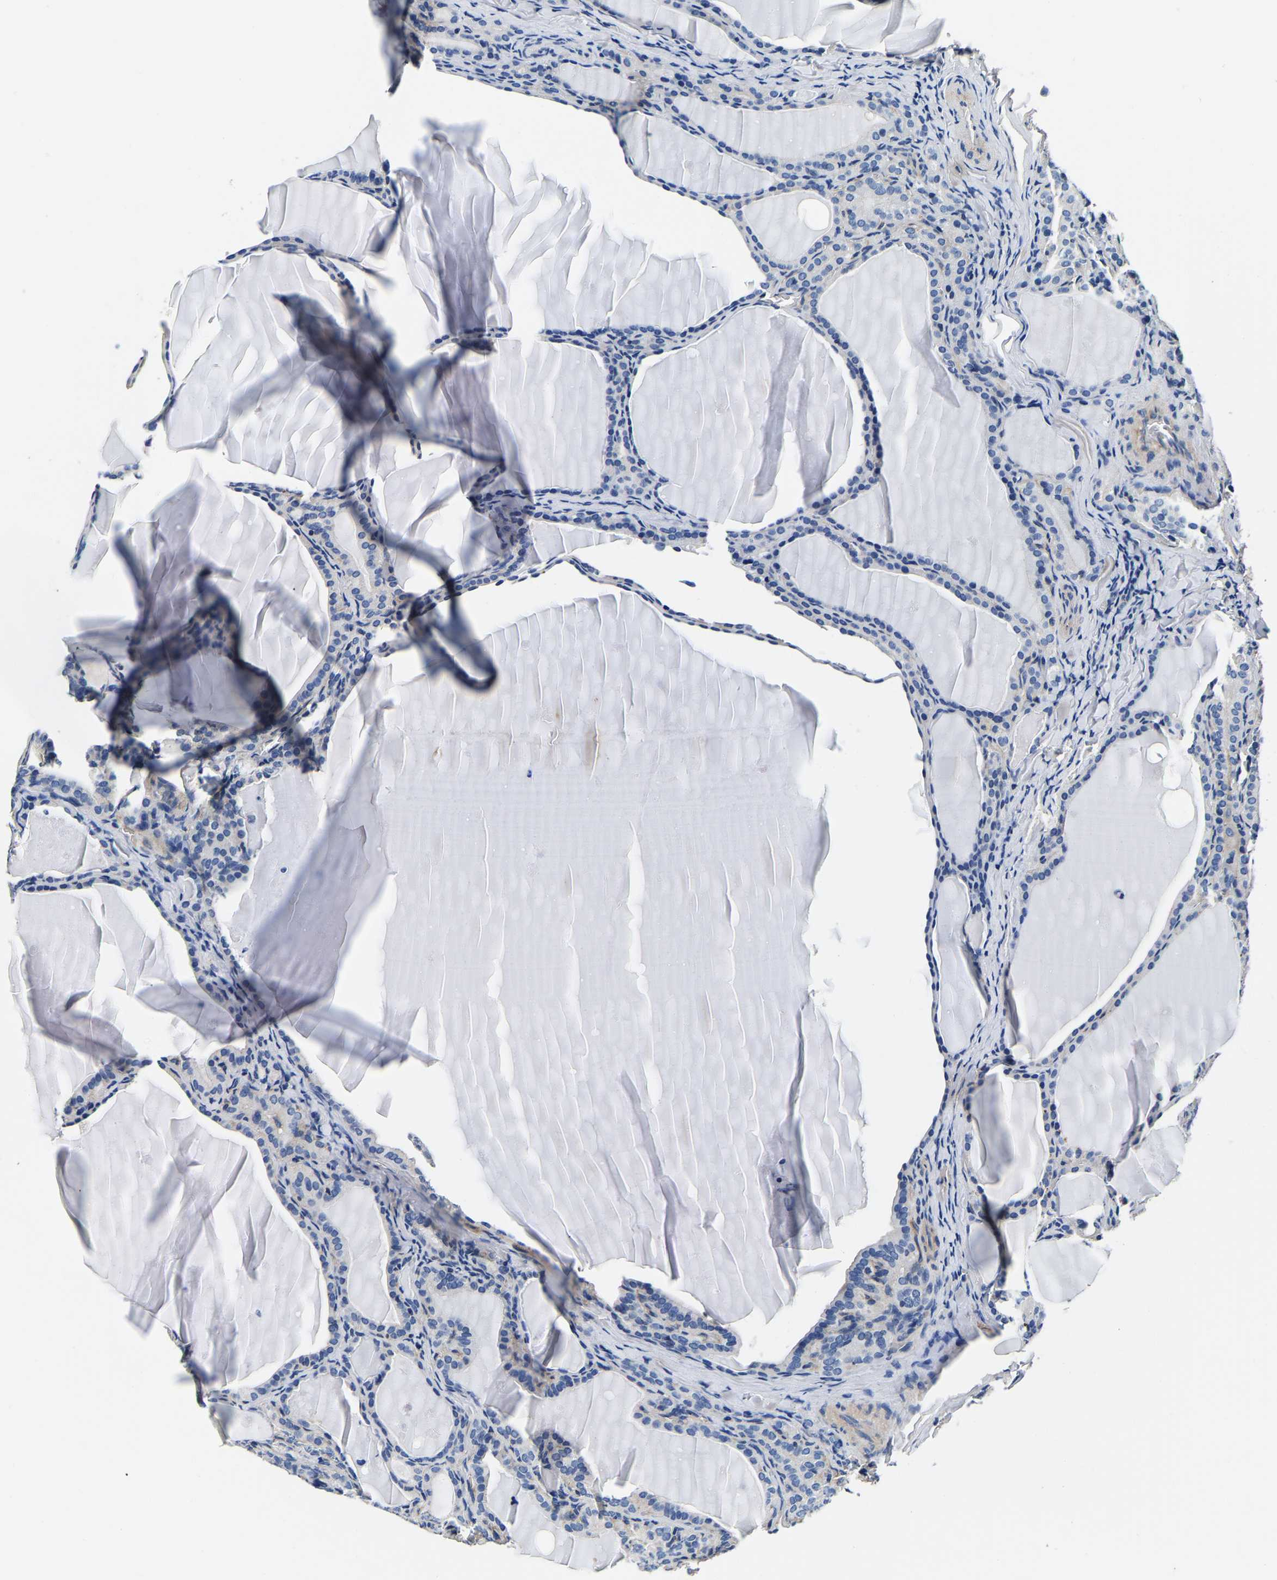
{"staining": {"intensity": "negative", "quantity": "none", "location": "none"}, "tissue": "thyroid cancer", "cell_type": "Tumor cells", "image_type": "cancer", "snomed": [{"axis": "morphology", "description": "Papillary adenocarcinoma, NOS"}, {"axis": "topography", "description": "Thyroid gland"}], "caption": "Immunohistochemical staining of papillary adenocarcinoma (thyroid) exhibits no significant positivity in tumor cells.", "gene": "SH3GLB1", "patient": {"sex": "female", "age": 42}}